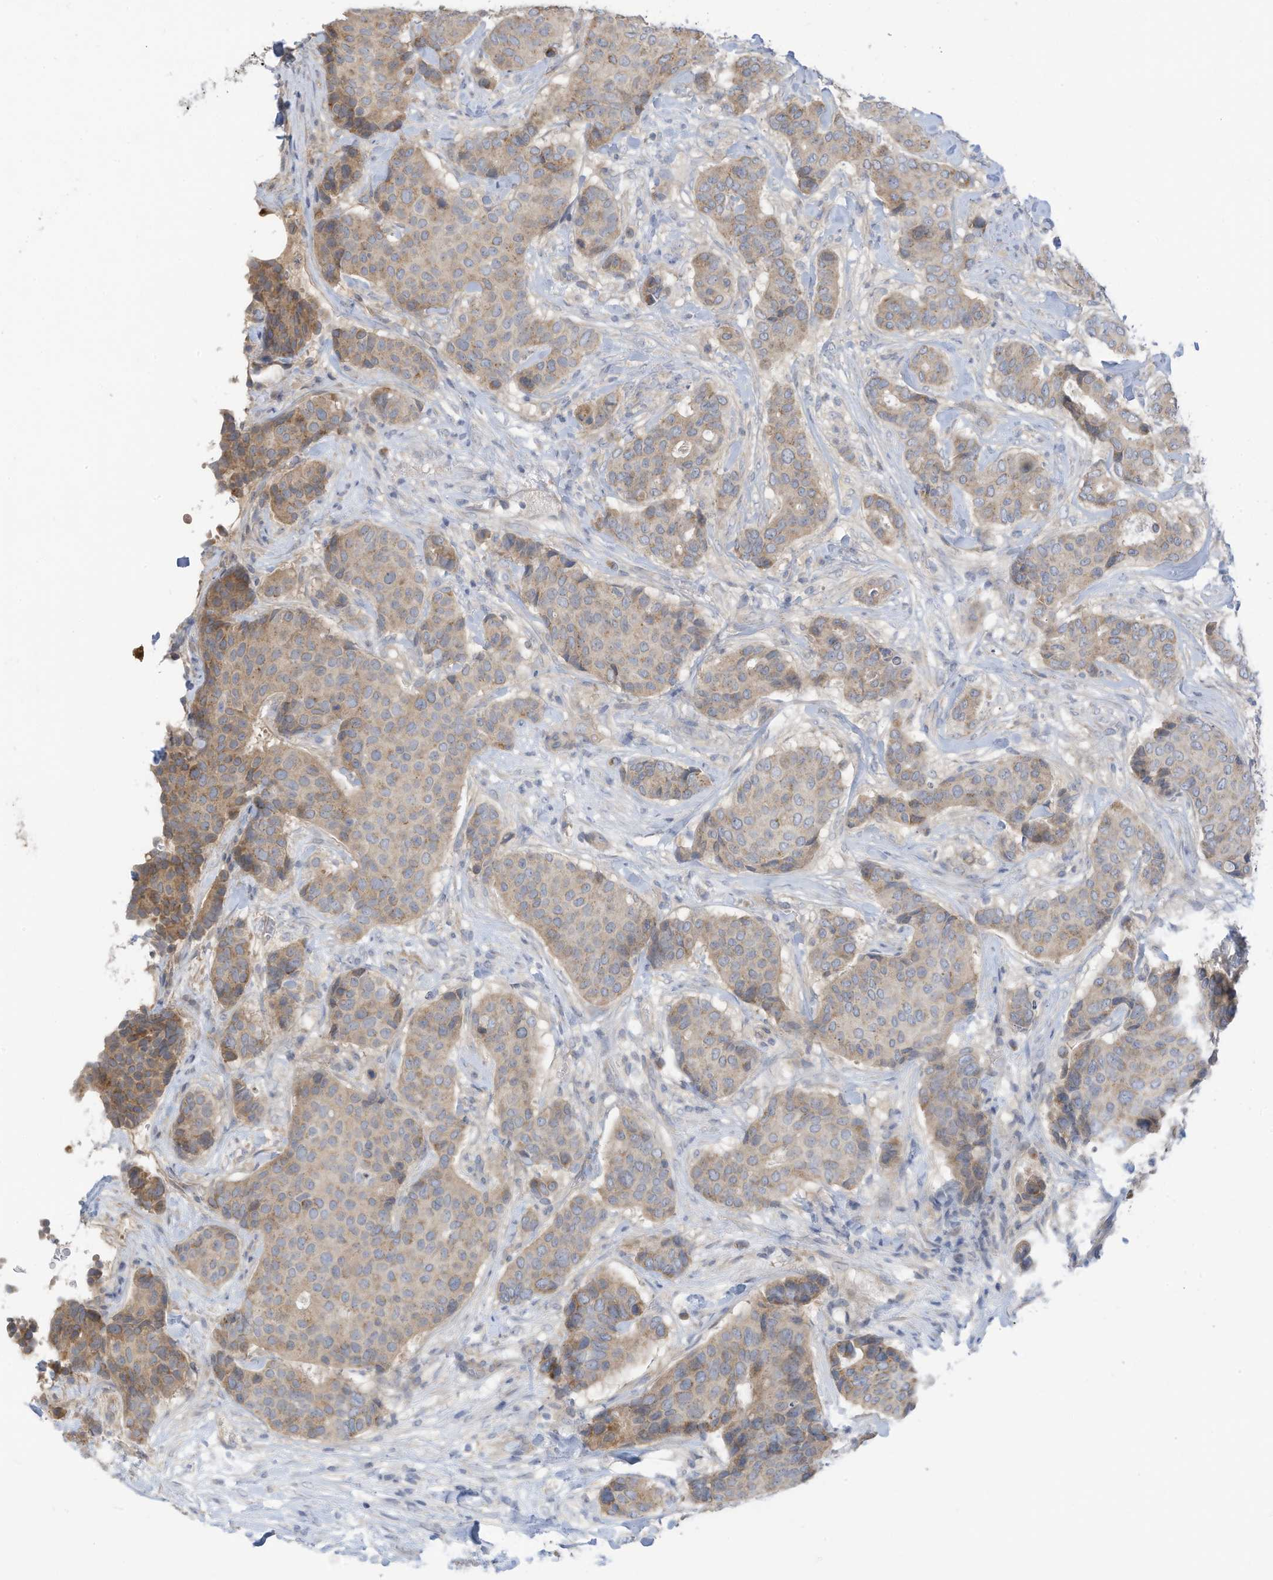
{"staining": {"intensity": "weak", "quantity": ">75%", "location": "cytoplasmic/membranous"}, "tissue": "breast cancer", "cell_type": "Tumor cells", "image_type": "cancer", "snomed": [{"axis": "morphology", "description": "Duct carcinoma"}, {"axis": "topography", "description": "Breast"}], "caption": "Brown immunohistochemical staining in human breast infiltrating ductal carcinoma shows weak cytoplasmic/membranous staining in about >75% of tumor cells.", "gene": "SCGB1D2", "patient": {"sex": "female", "age": 75}}